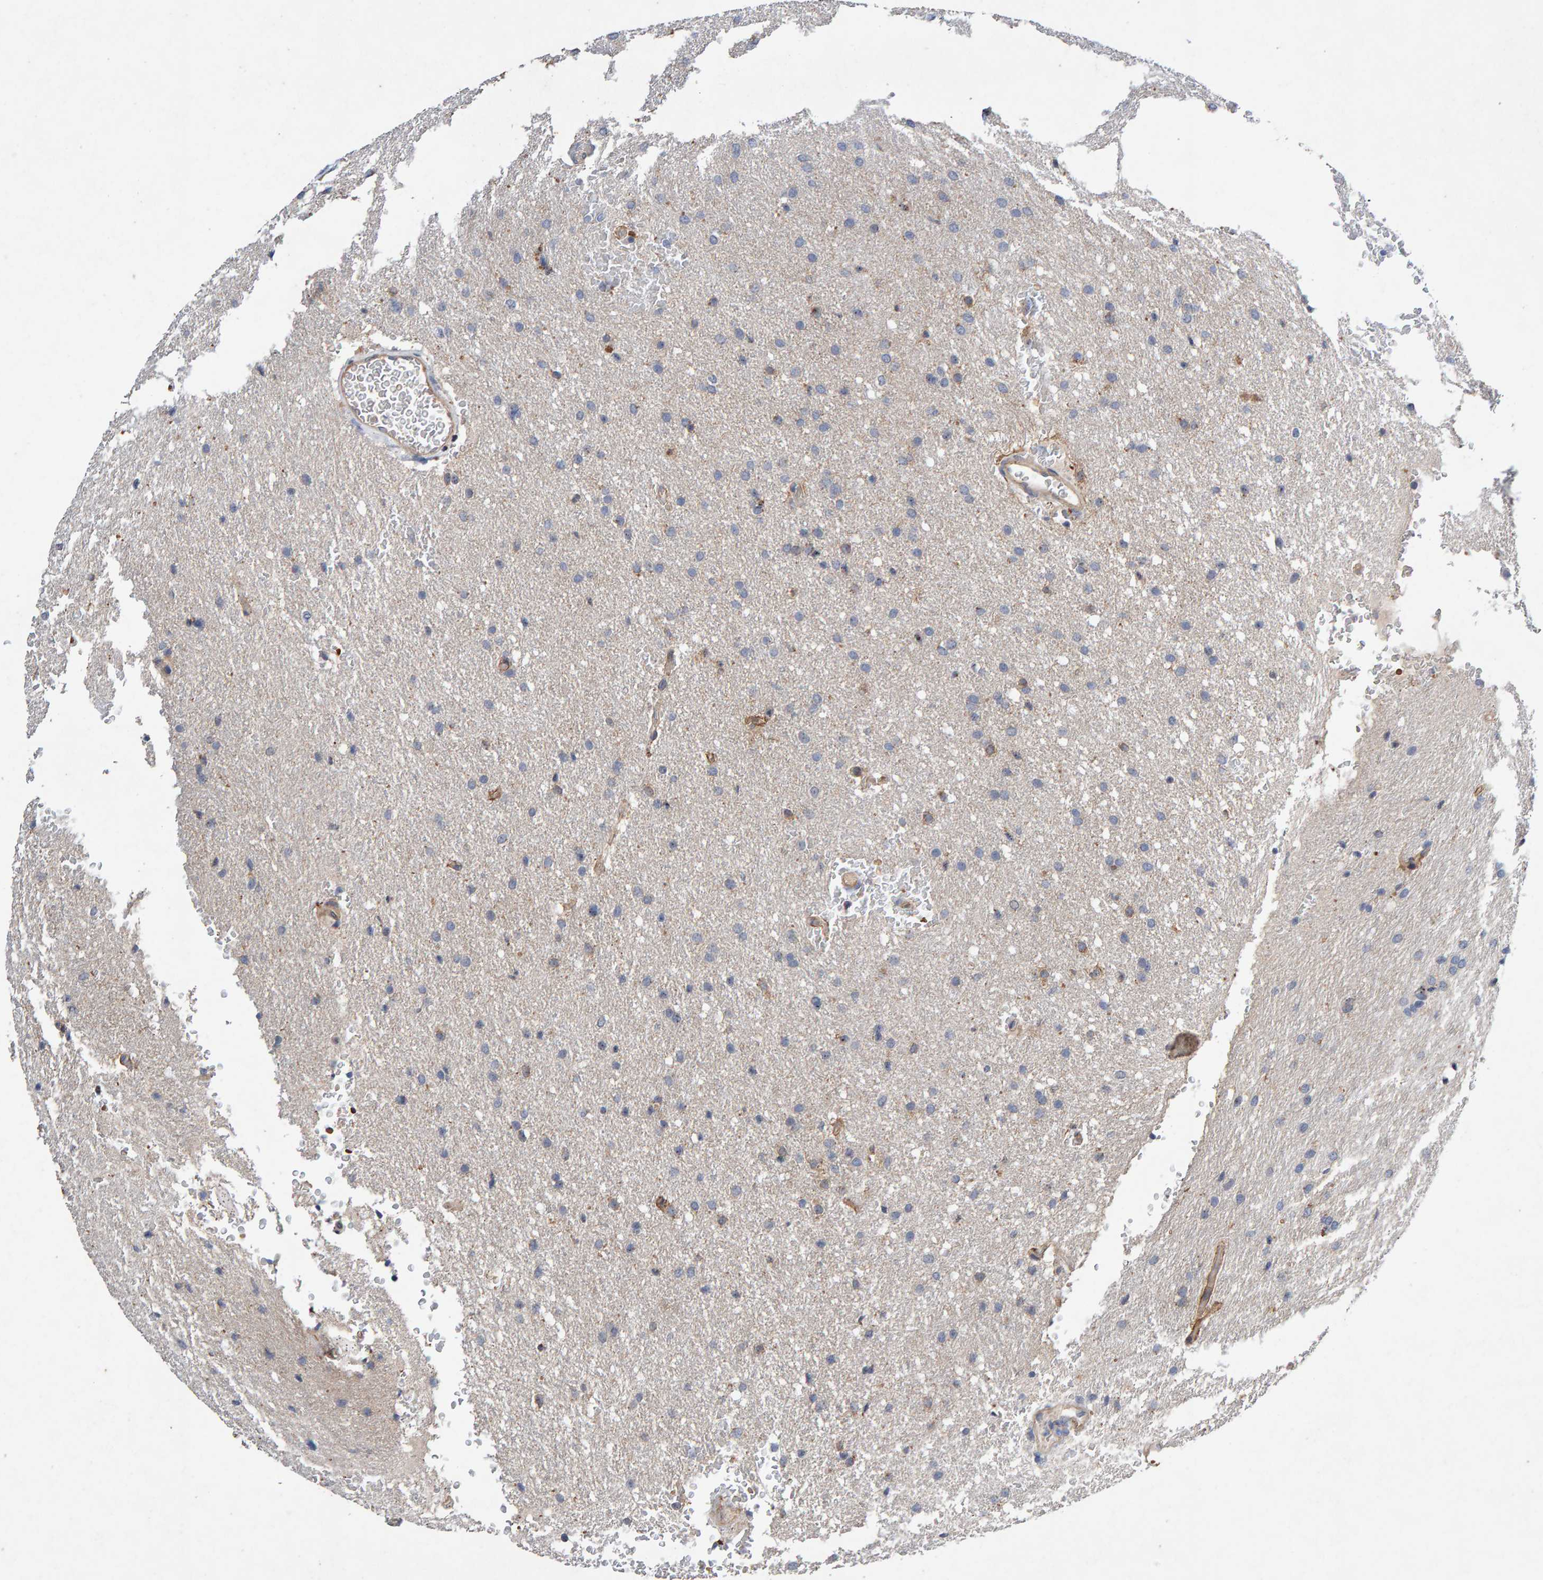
{"staining": {"intensity": "weak", "quantity": "<25%", "location": "cytoplasmic/membranous"}, "tissue": "glioma", "cell_type": "Tumor cells", "image_type": "cancer", "snomed": [{"axis": "morphology", "description": "Glioma, malignant, Low grade"}, {"axis": "topography", "description": "Brain"}], "caption": "Tumor cells are negative for protein expression in human glioma. (Immunohistochemistry, brightfield microscopy, high magnification).", "gene": "EFR3A", "patient": {"sex": "female", "age": 37}}